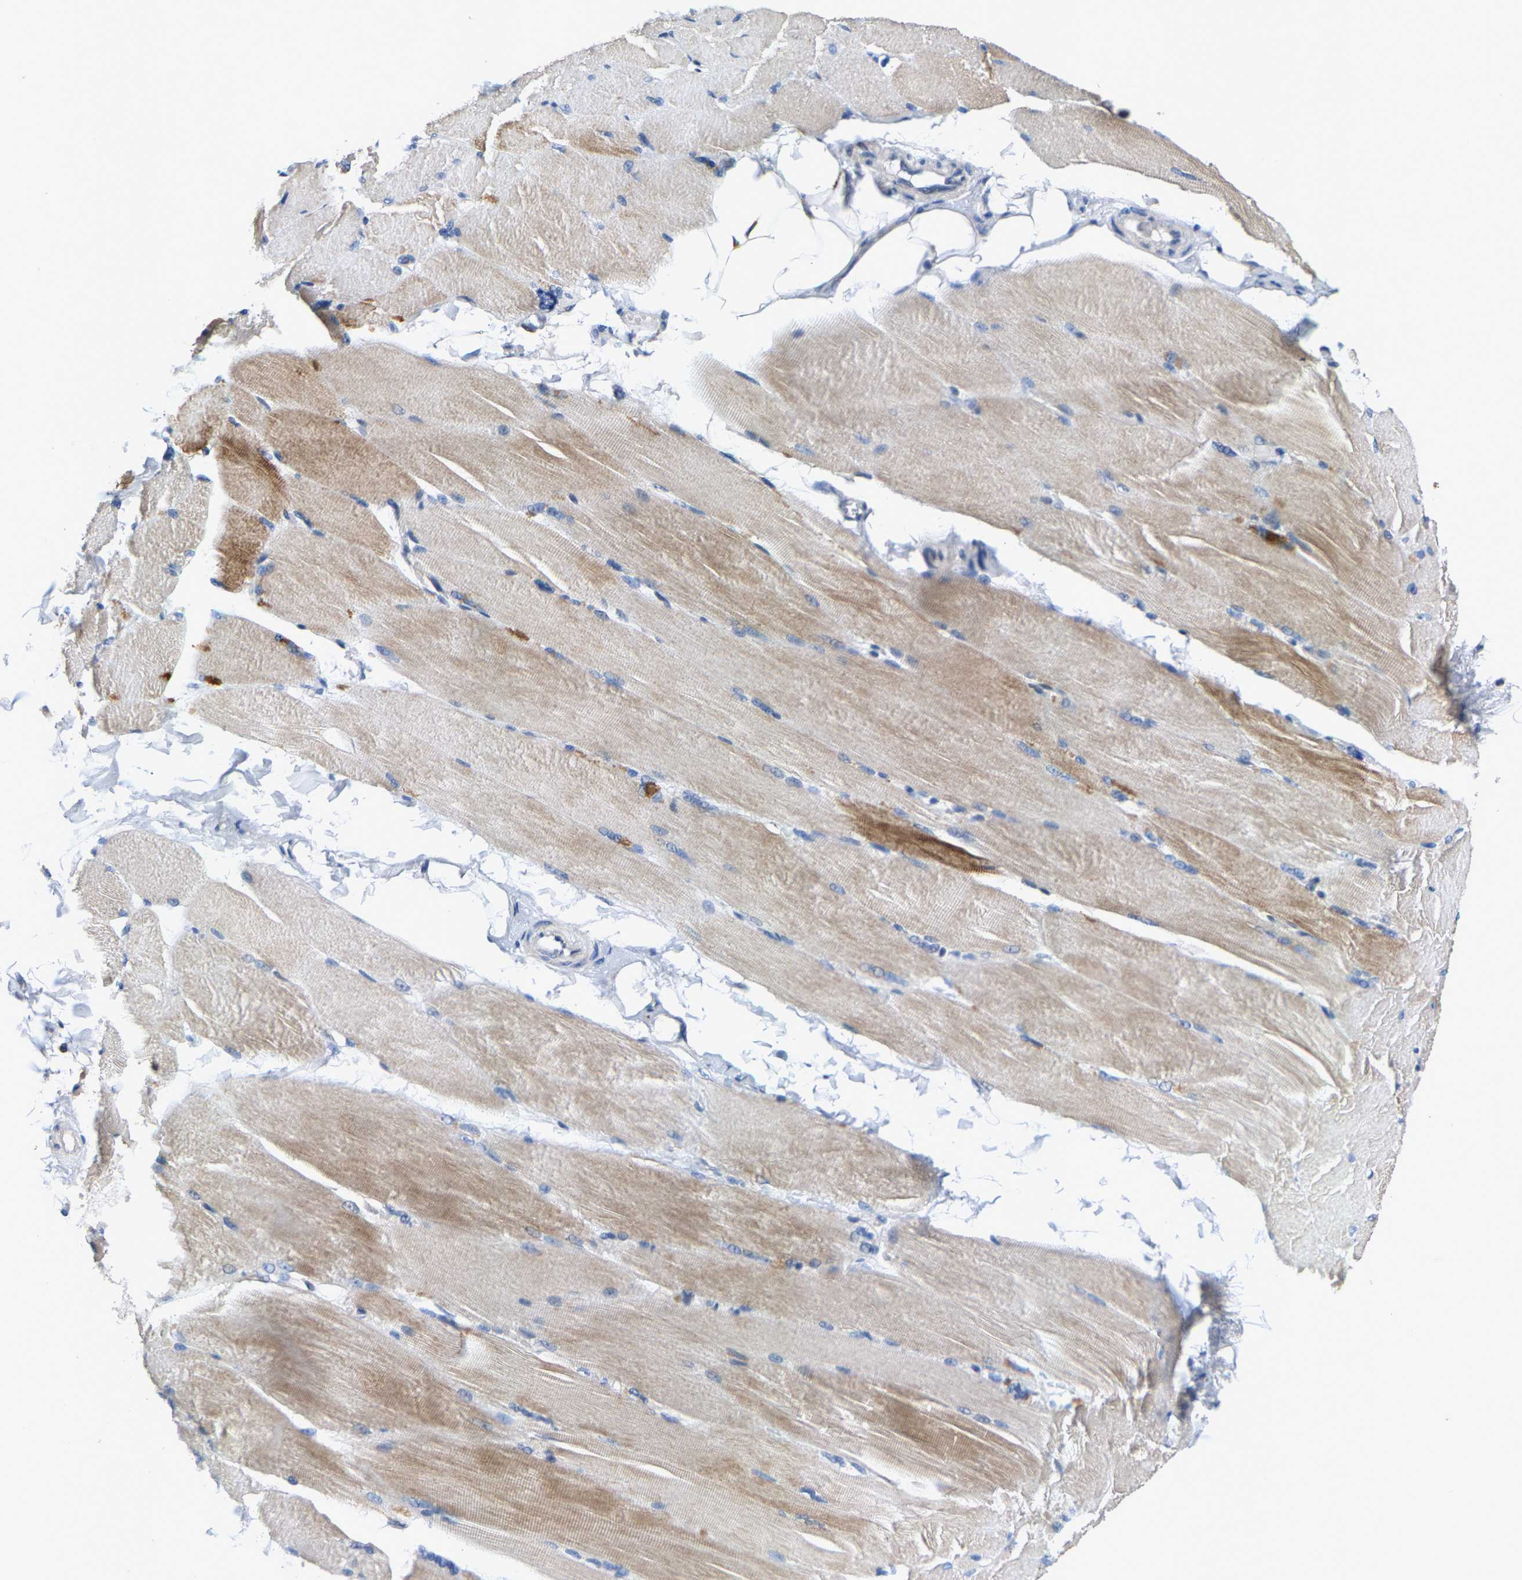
{"staining": {"intensity": "moderate", "quantity": "25%-75%", "location": "cytoplasmic/membranous"}, "tissue": "skeletal muscle", "cell_type": "Myocytes", "image_type": "normal", "snomed": [{"axis": "morphology", "description": "Normal tissue, NOS"}, {"axis": "topography", "description": "Skin"}, {"axis": "topography", "description": "Skeletal muscle"}], "caption": "Protein staining displays moderate cytoplasmic/membranous positivity in about 25%-75% of myocytes in normal skeletal muscle.", "gene": "KLHL1", "patient": {"sex": "male", "age": 83}}